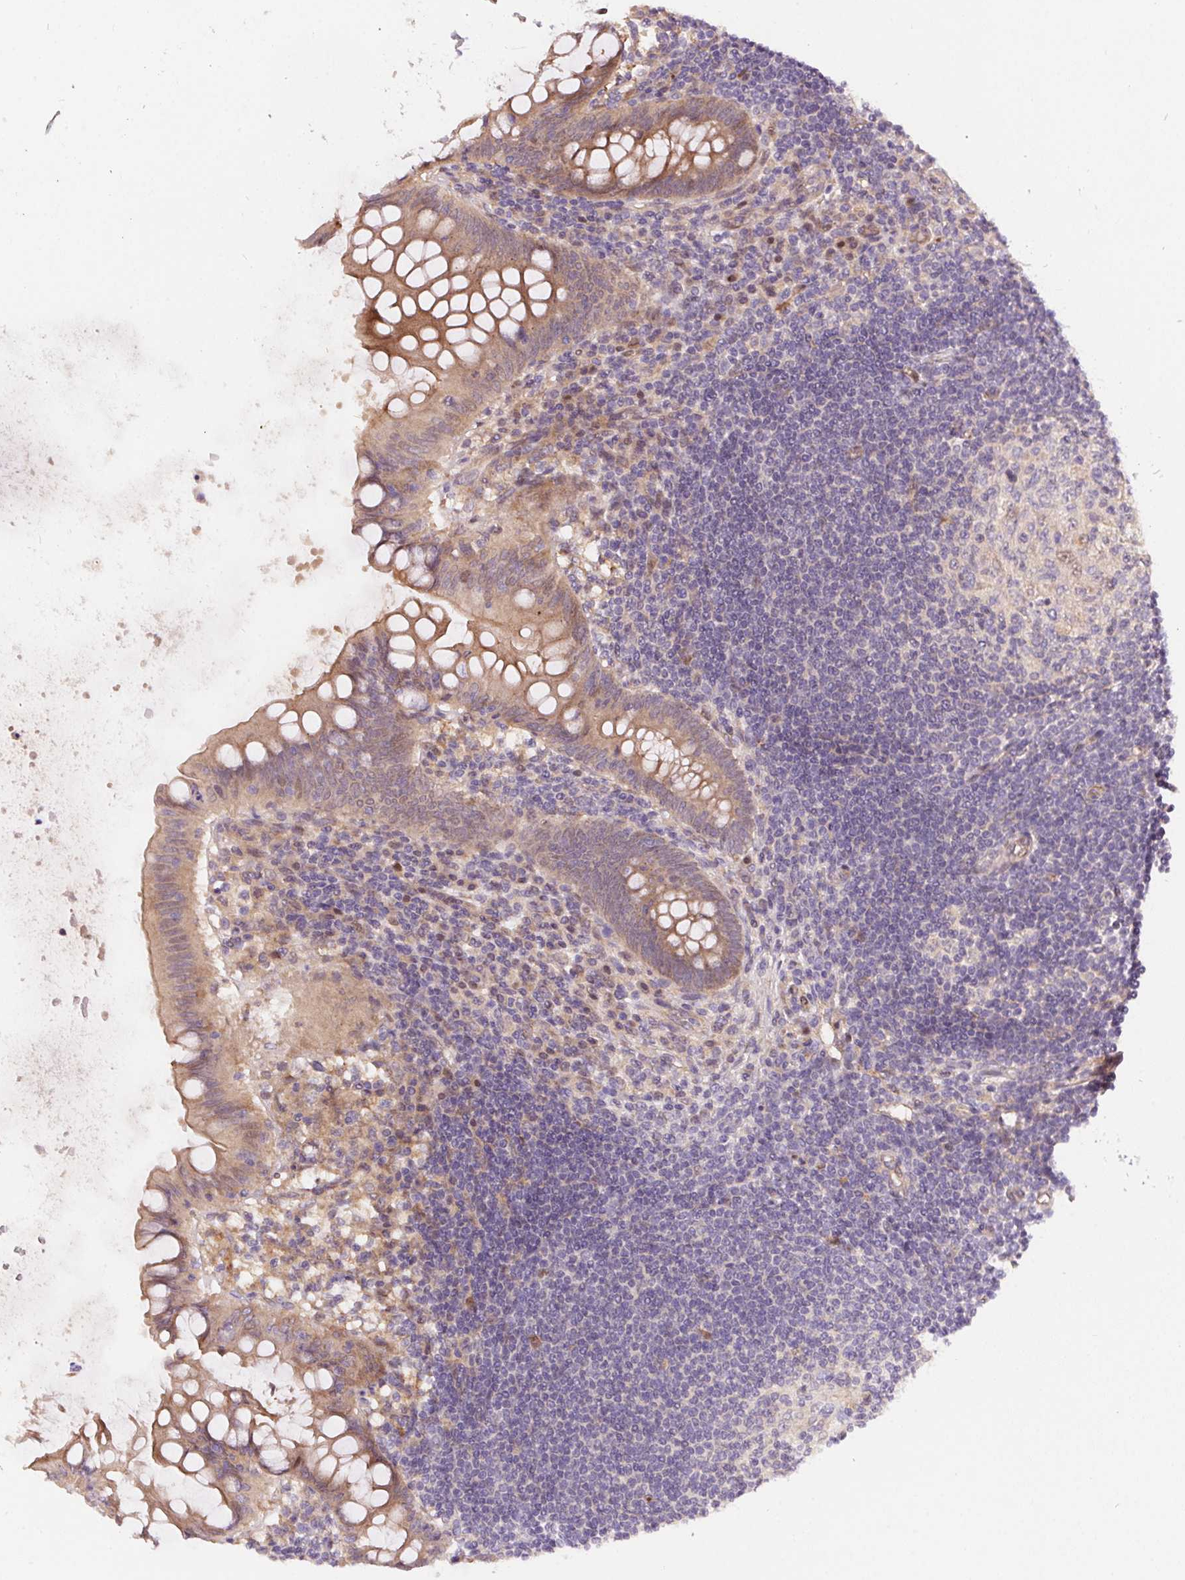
{"staining": {"intensity": "moderate", "quantity": ">75%", "location": "cytoplasmic/membranous"}, "tissue": "appendix", "cell_type": "Glandular cells", "image_type": "normal", "snomed": [{"axis": "morphology", "description": "Normal tissue, NOS"}, {"axis": "topography", "description": "Appendix"}], "caption": "The immunohistochemical stain labels moderate cytoplasmic/membranous staining in glandular cells of unremarkable appendix.", "gene": "NUDT16", "patient": {"sex": "female", "age": 57}}